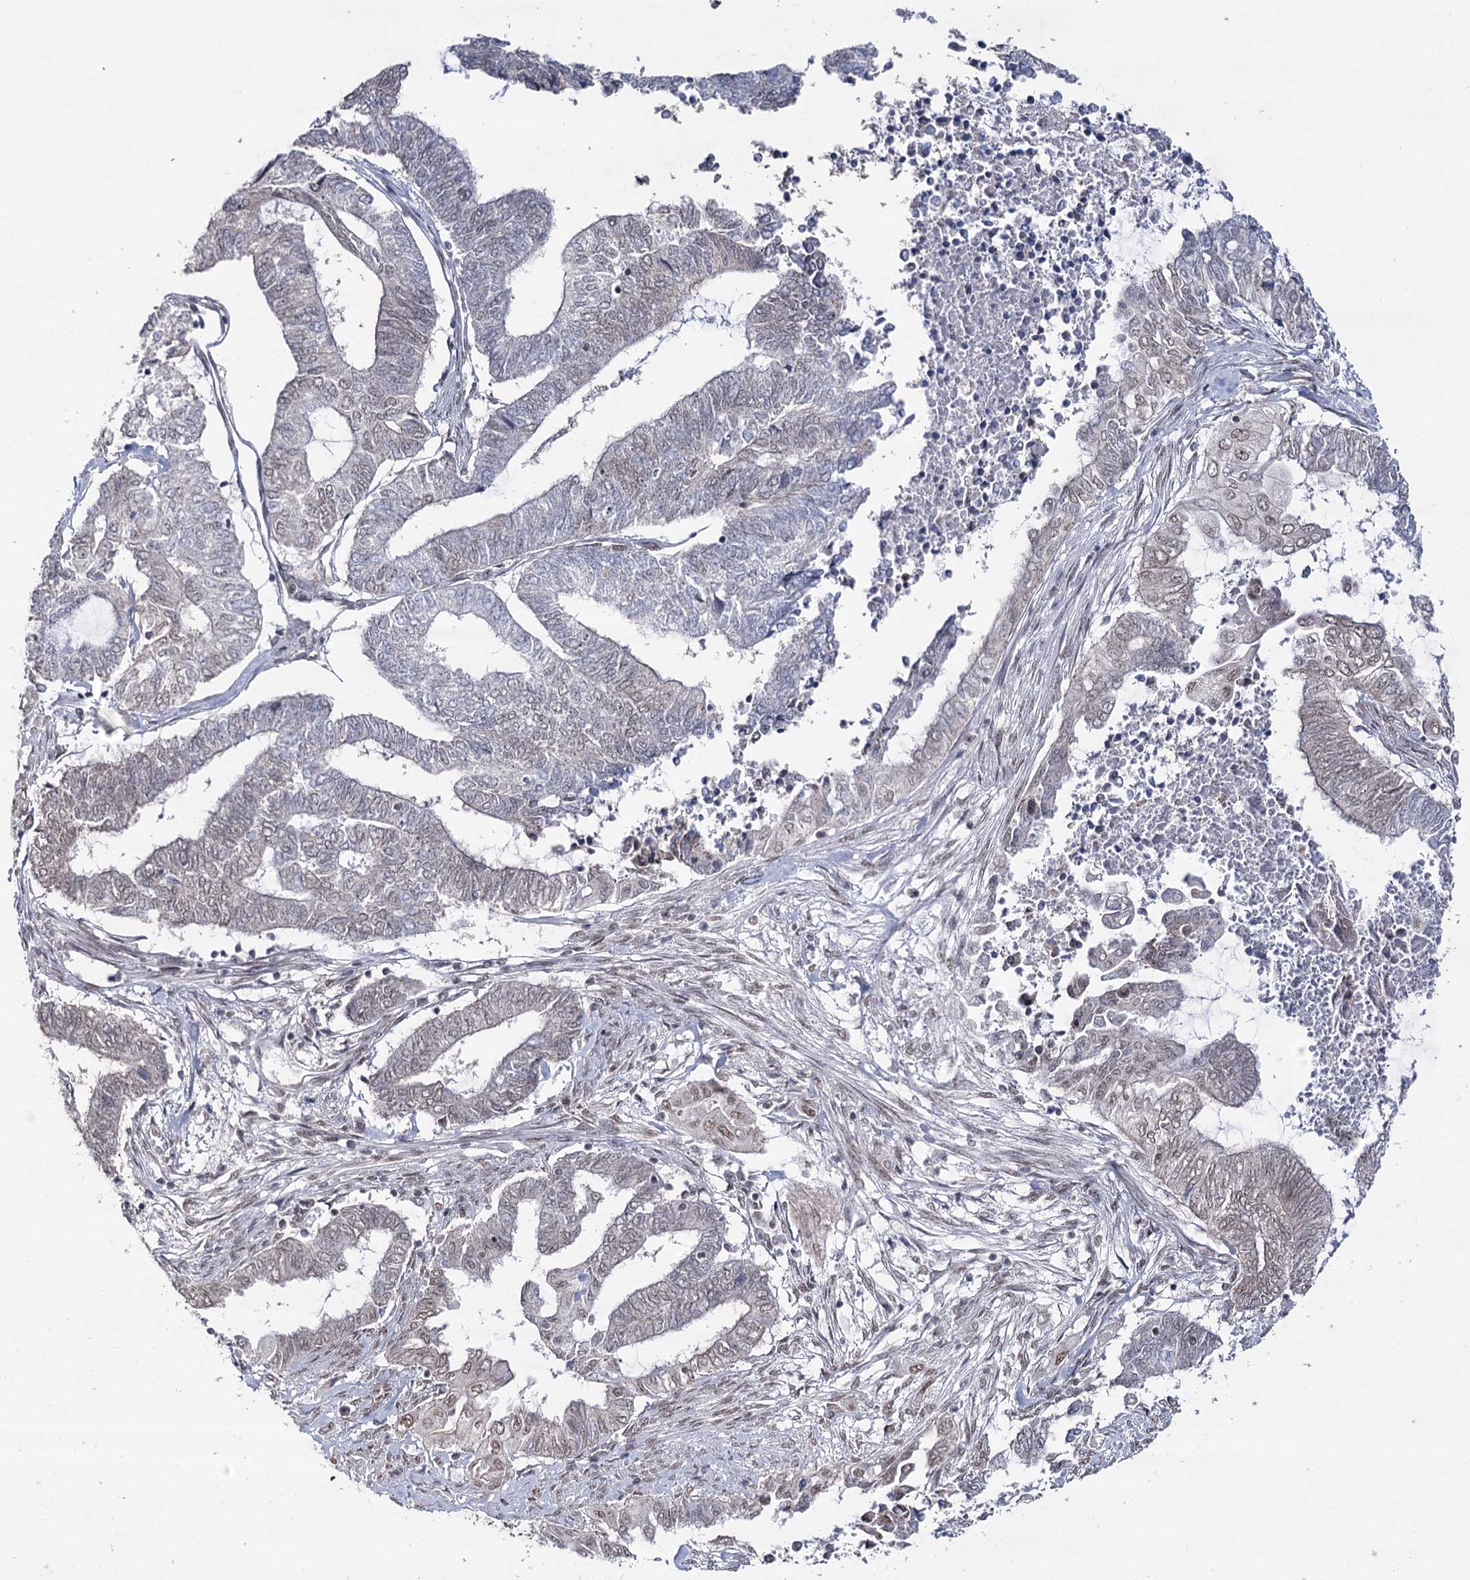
{"staining": {"intensity": "weak", "quantity": "<25%", "location": "nuclear"}, "tissue": "endometrial cancer", "cell_type": "Tumor cells", "image_type": "cancer", "snomed": [{"axis": "morphology", "description": "Adenocarcinoma, NOS"}, {"axis": "topography", "description": "Uterus"}, {"axis": "topography", "description": "Endometrium"}], "caption": "This histopathology image is of adenocarcinoma (endometrial) stained with IHC to label a protein in brown with the nuclei are counter-stained blue. There is no staining in tumor cells.", "gene": "VGLL4", "patient": {"sex": "female", "age": 70}}